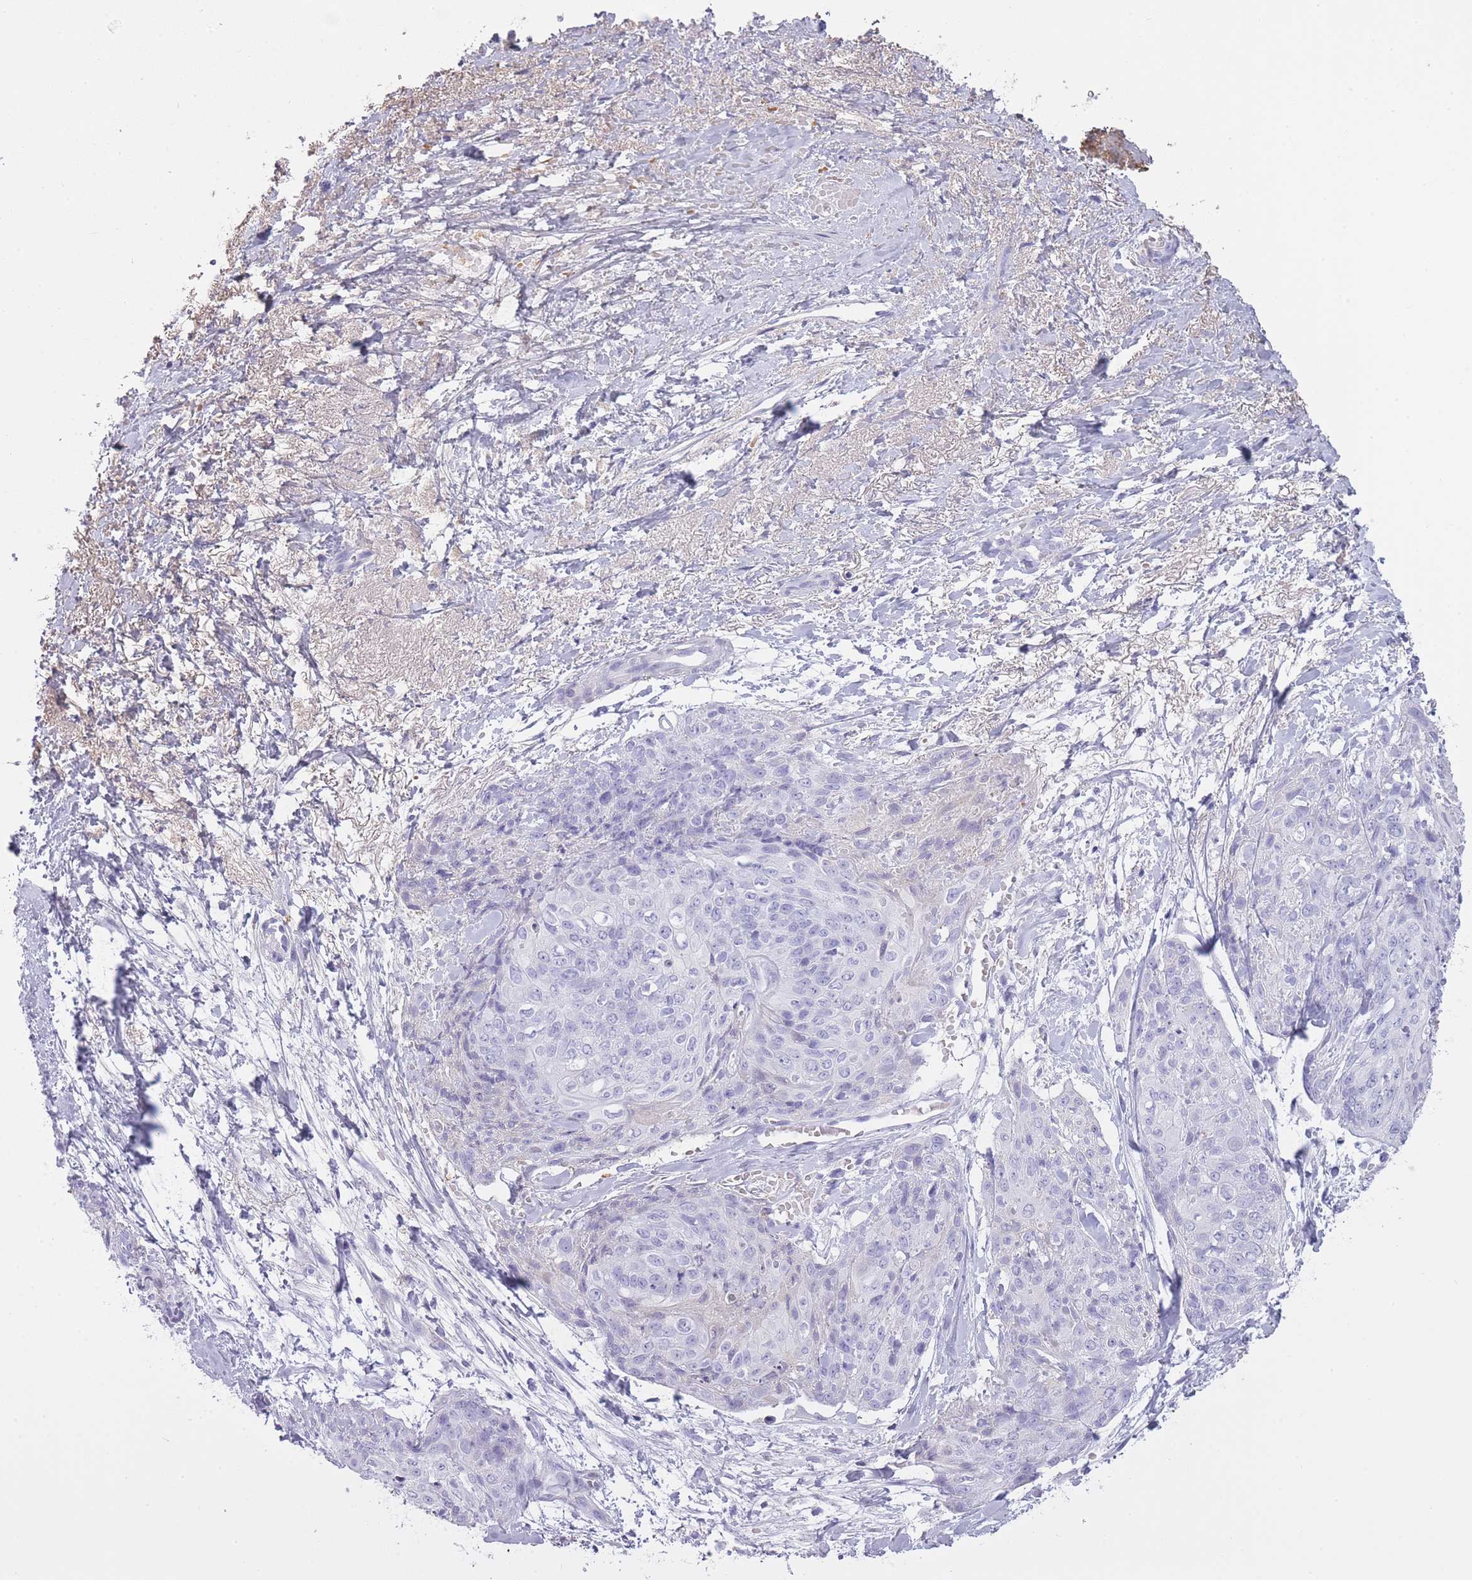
{"staining": {"intensity": "negative", "quantity": "none", "location": "none"}, "tissue": "skin cancer", "cell_type": "Tumor cells", "image_type": "cancer", "snomed": [{"axis": "morphology", "description": "Squamous cell carcinoma, NOS"}, {"axis": "topography", "description": "Skin"}, {"axis": "topography", "description": "Vulva"}], "caption": "High power microscopy photomicrograph of an IHC micrograph of skin squamous cell carcinoma, revealing no significant expression in tumor cells.", "gene": "AP3S2", "patient": {"sex": "female", "age": 85}}